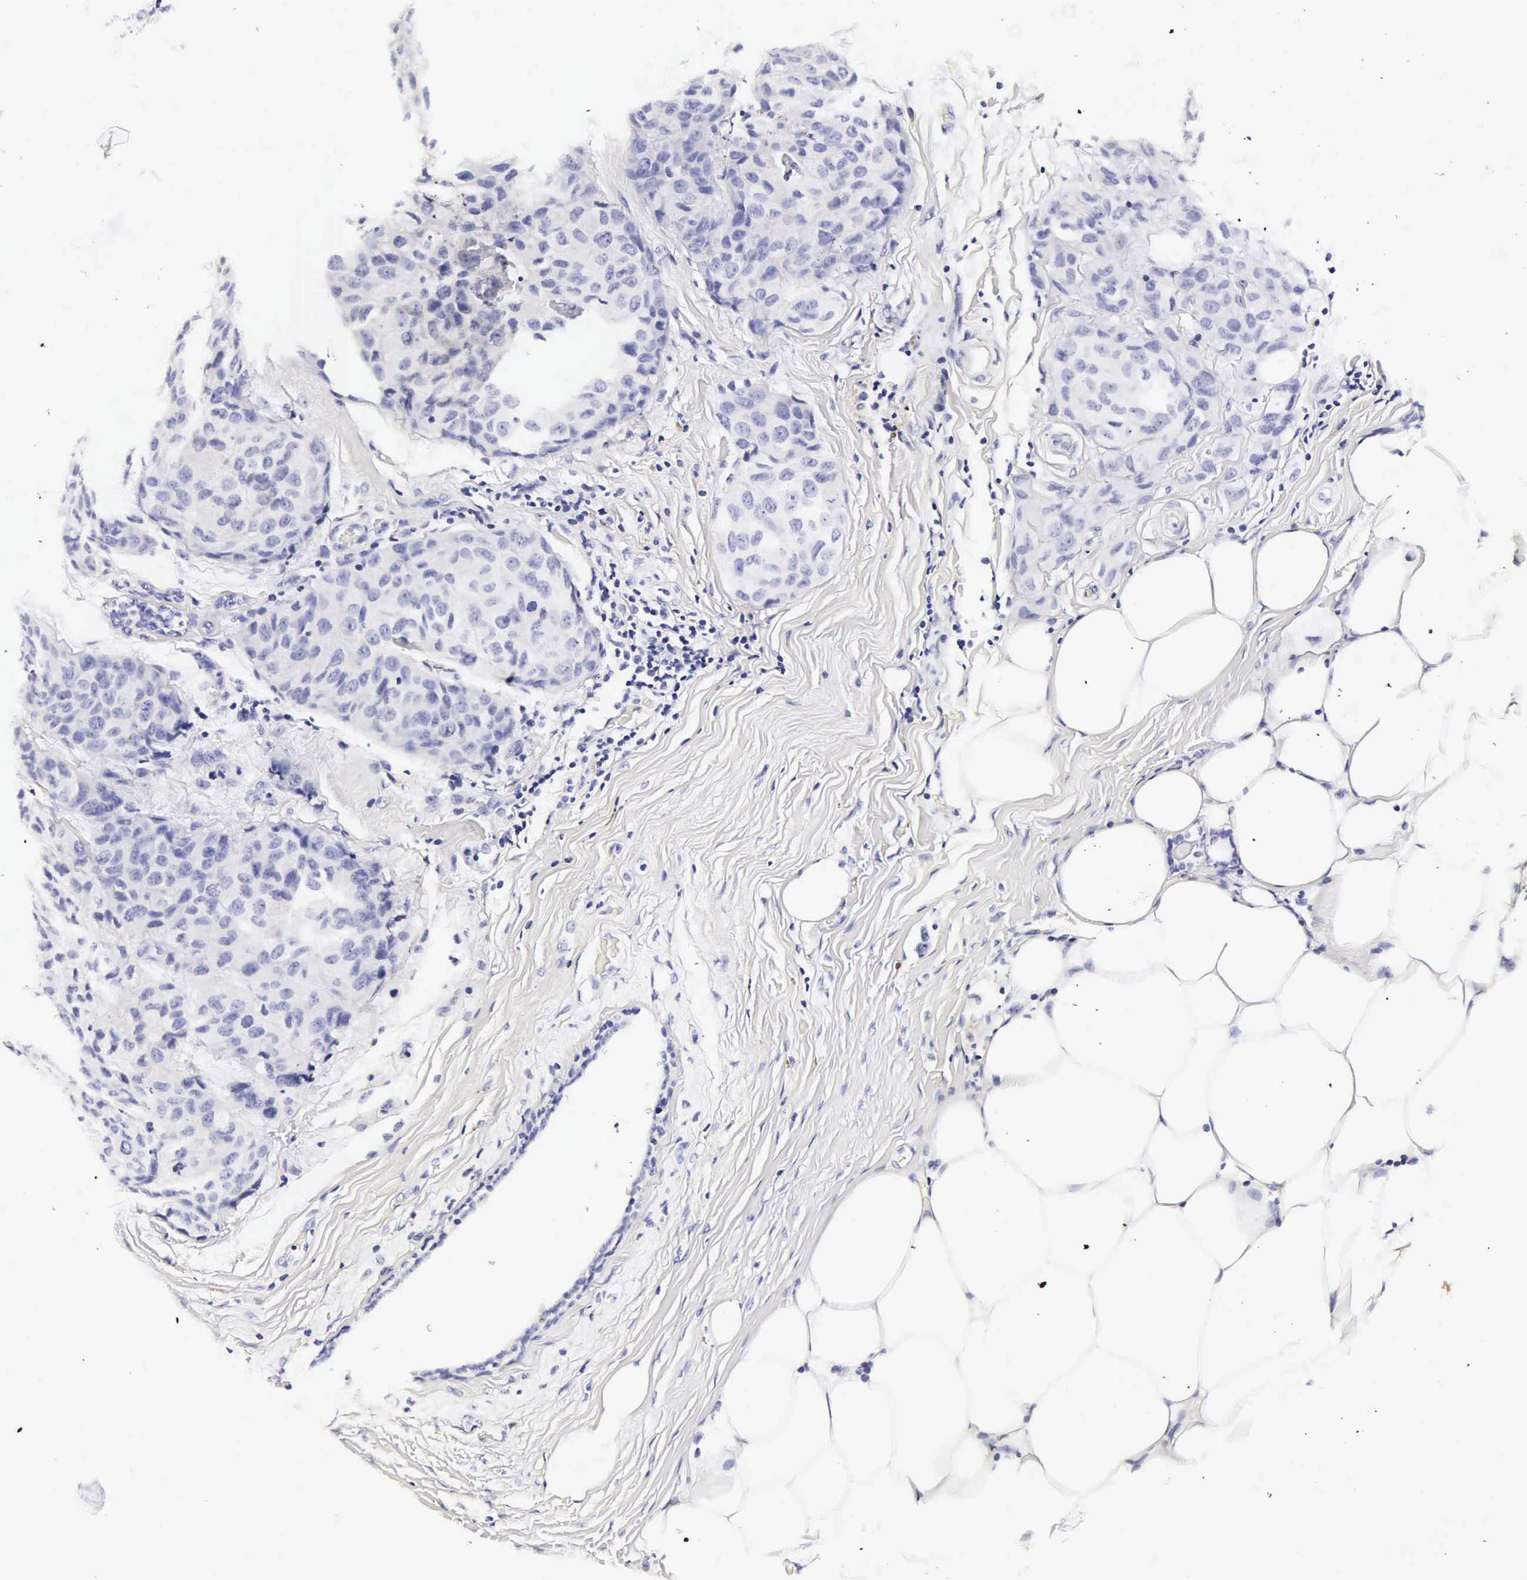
{"staining": {"intensity": "negative", "quantity": "none", "location": "none"}, "tissue": "breast cancer", "cell_type": "Tumor cells", "image_type": "cancer", "snomed": [{"axis": "morphology", "description": "Duct carcinoma"}, {"axis": "topography", "description": "Breast"}], "caption": "Tumor cells are negative for protein expression in human invasive ductal carcinoma (breast).", "gene": "RNASE6", "patient": {"sex": "female", "age": 68}}